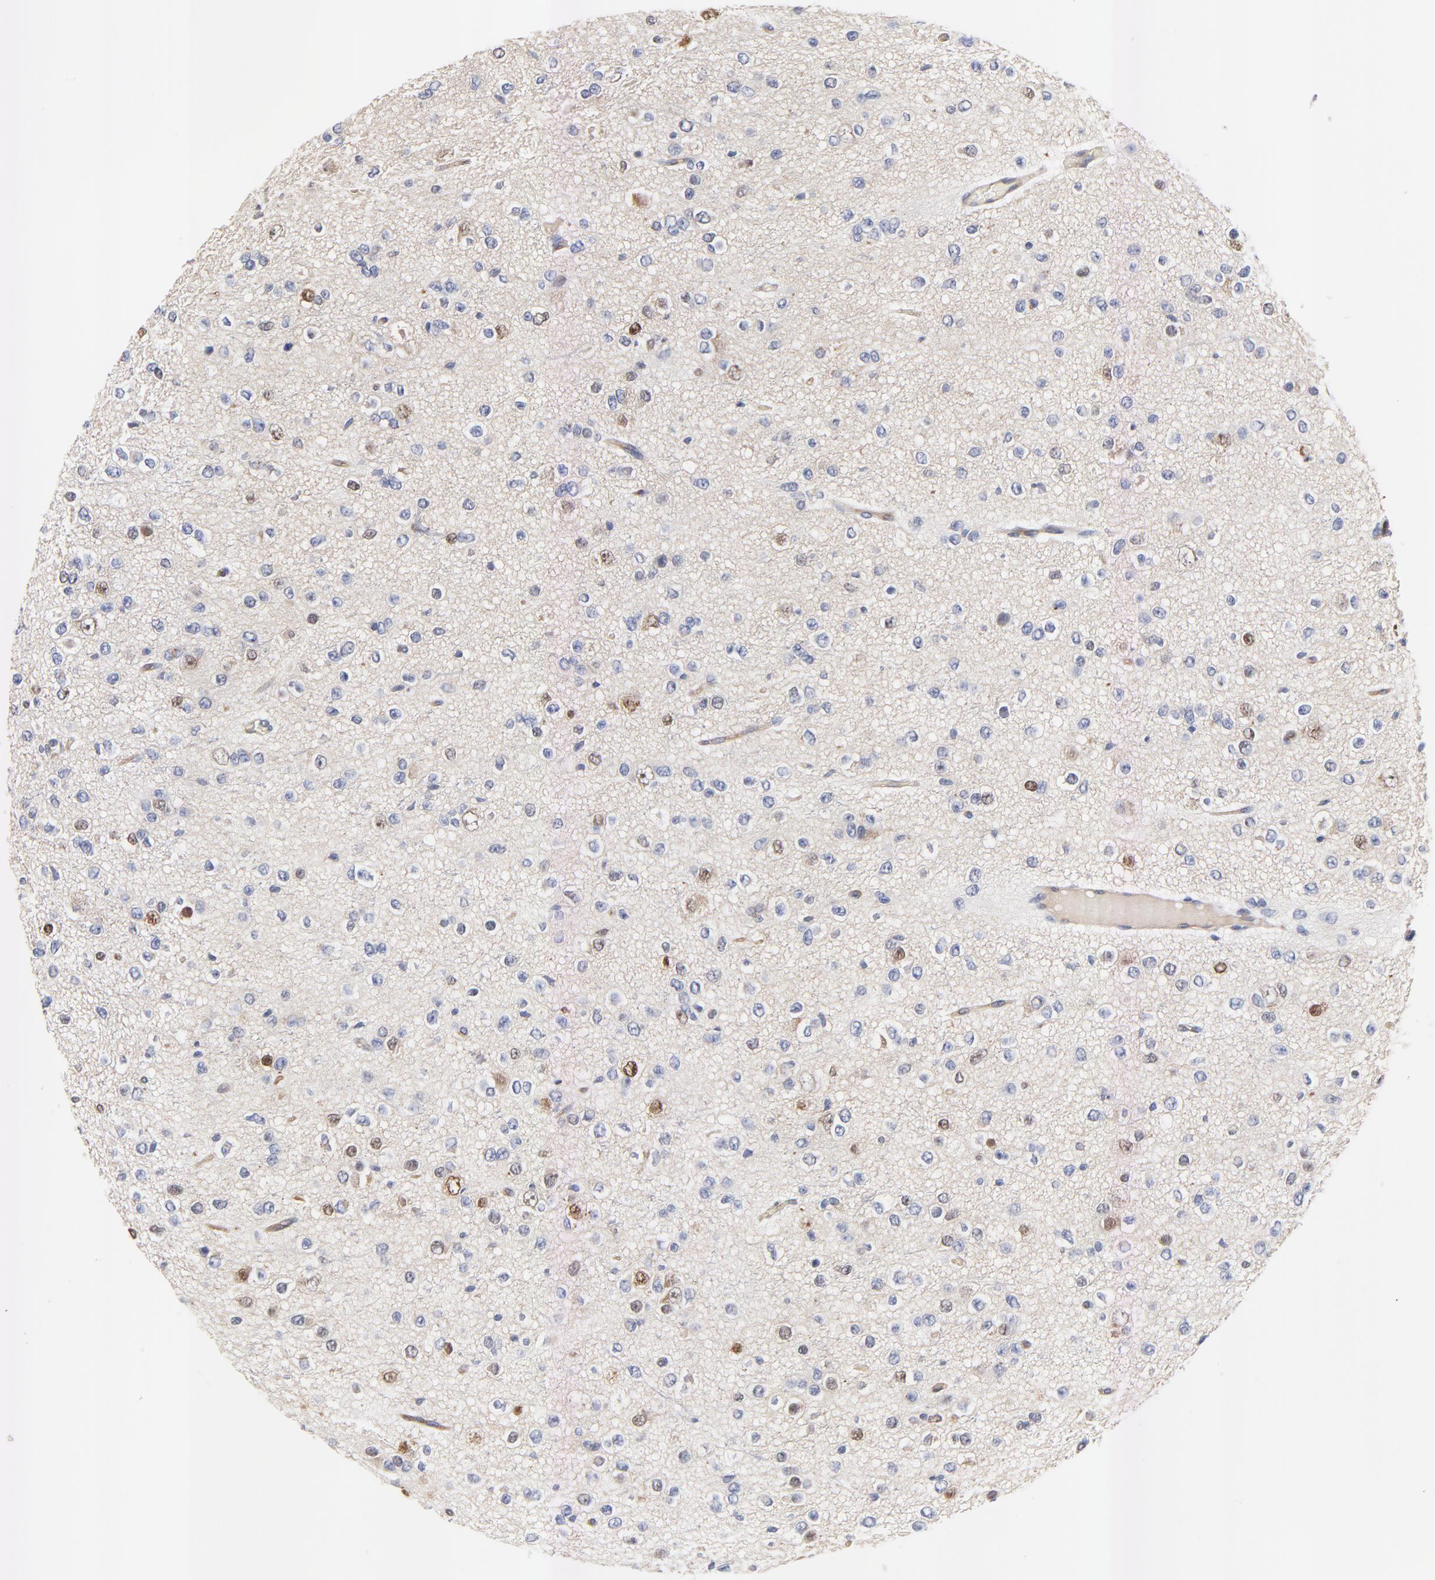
{"staining": {"intensity": "moderate", "quantity": "<25%", "location": "cytoplasmic/membranous"}, "tissue": "glioma", "cell_type": "Tumor cells", "image_type": "cancer", "snomed": [{"axis": "morphology", "description": "Glioma, malignant, Low grade"}, {"axis": "topography", "description": "Brain"}], "caption": "A high-resolution image shows IHC staining of glioma, which reveals moderate cytoplasmic/membranous staining in approximately <25% of tumor cells.", "gene": "FBXL2", "patient": {"sex": "male", "age": 42}}